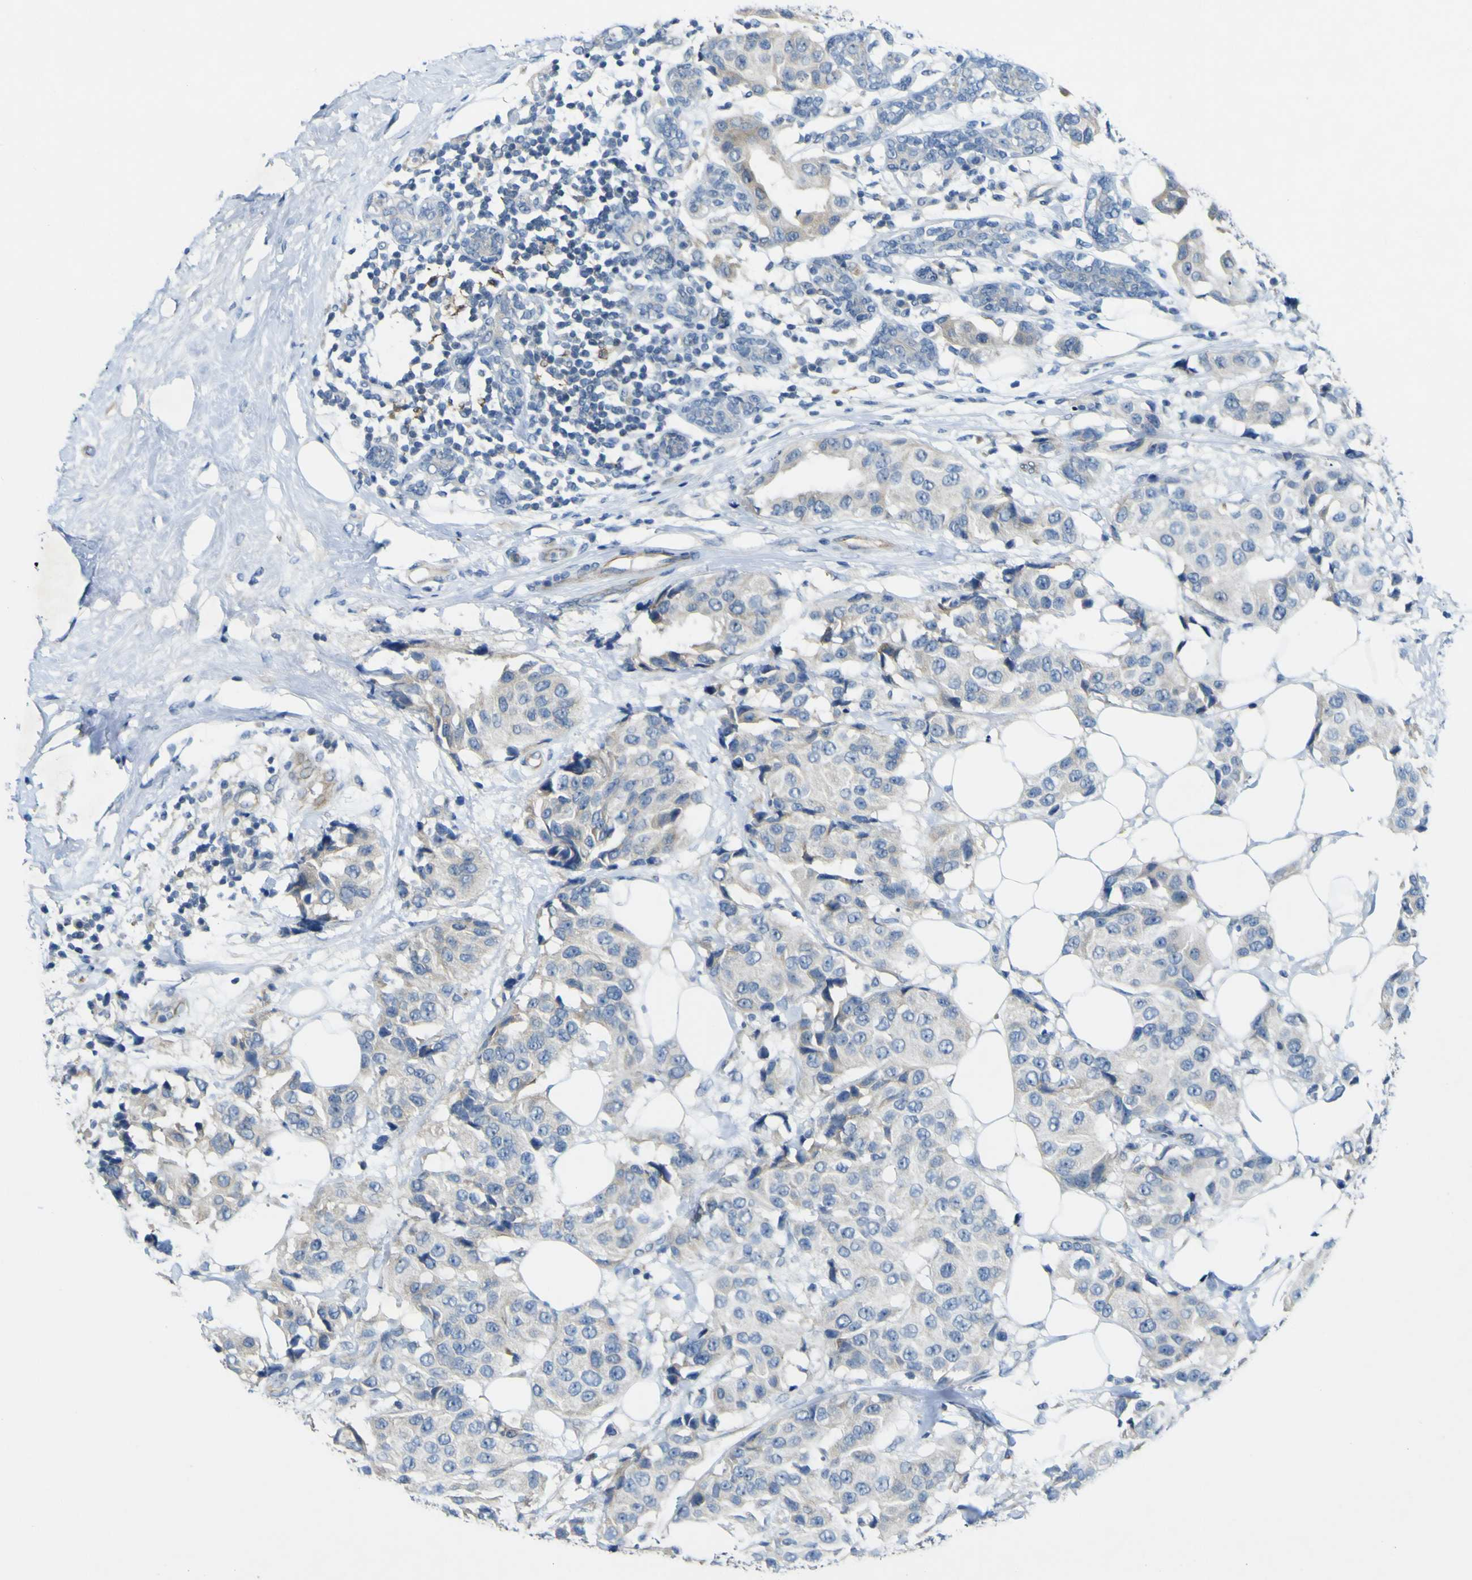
{"staining": {"intensity": "weak", "quantity": "<25%", "location": "cytoplasmic/membranous"}, "tissue": "breast cancer", "cell_type": "Tumor cells", "image_type": "cancer", "snomed": [{"axis": "morphology", "description": "Normal tissue, NOS"}, {"axis": "morphology", "description": "Duct carcinoma"}, {"axis": "topography", "description": "Breast"}], "caption": "IHC image of intraductal carcinoma (breast) stained for a protein (brown), which demonstrates no expression in tumor cells.", "gene": "LDLR", "patient": {"sex": "female", "age": 39}}